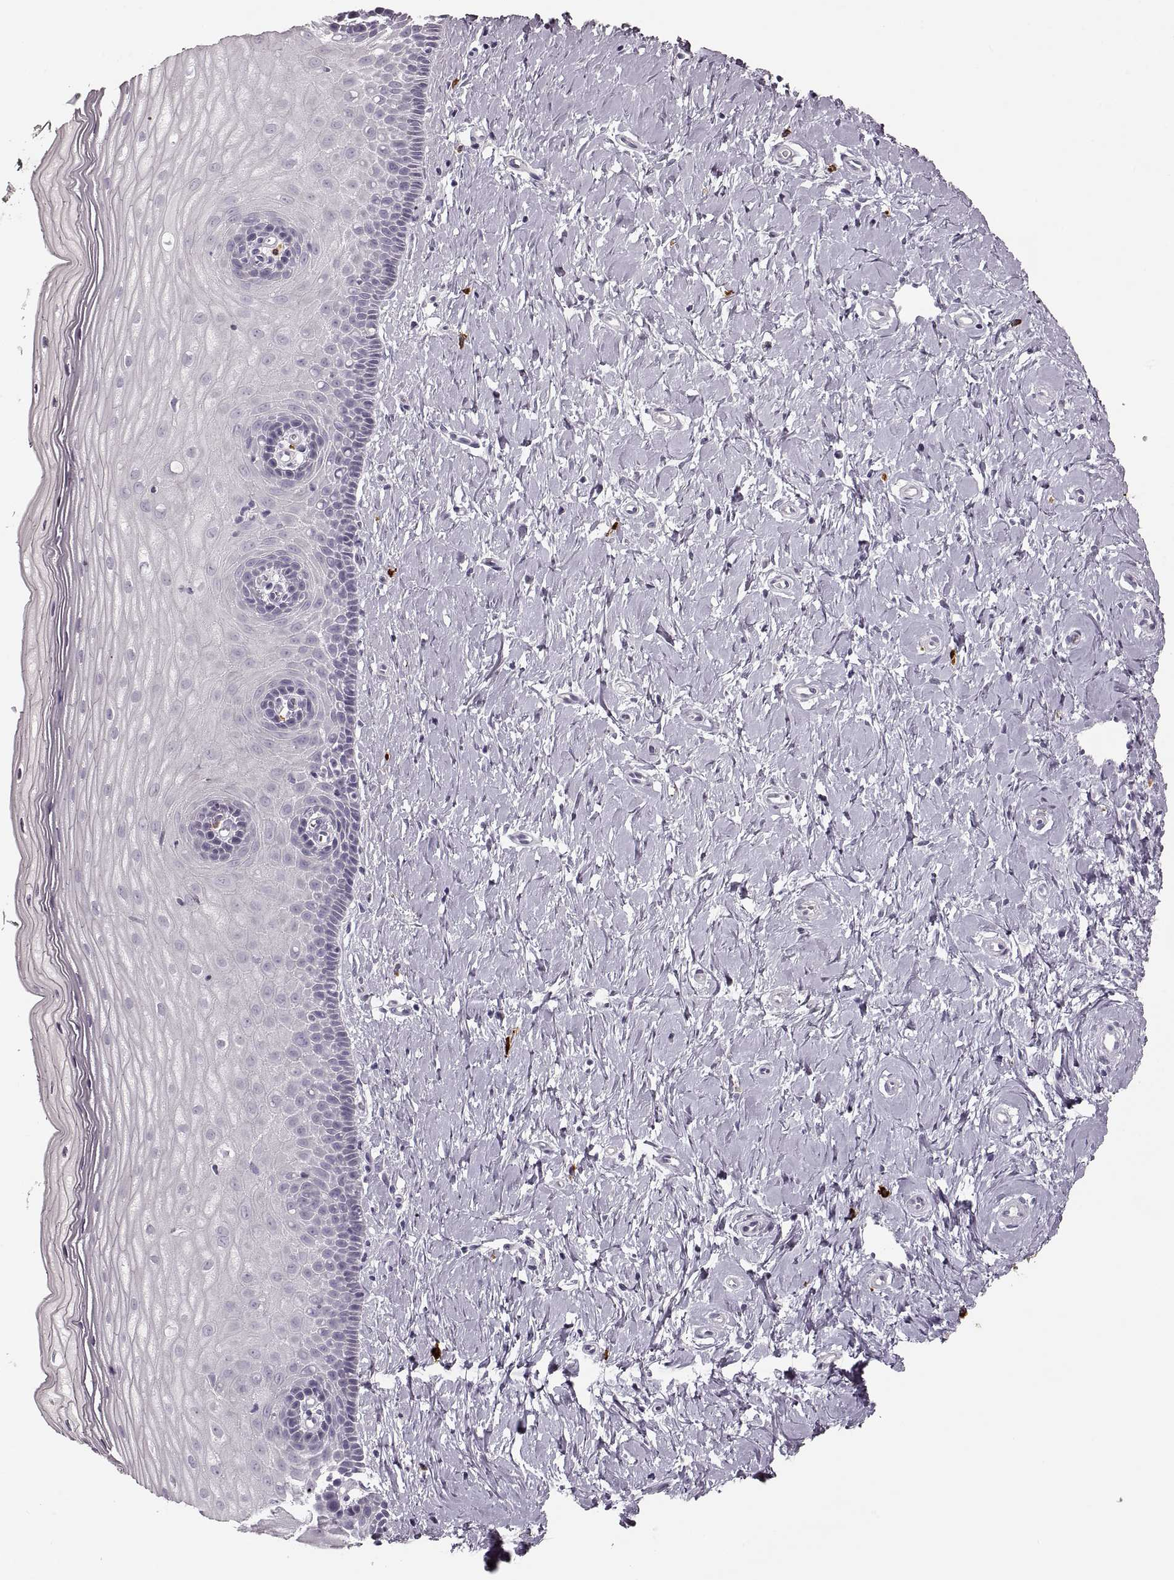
{"staining": {"intensity": "negative", "quantity": "none", "location": "none"}, "tissue": "cervix", "cell_type": "Glandular cells", "image_type": "normal", "snomed": [{"axis": "morphology", "description": "Normal tissue, NOS"}, {"axis": "topography", "description": "Cervix"}], "caption": "IHC micrograph of benign cervix: cervix stained with DAB (3,3'-diaminobenzidine) demonstrates no significant protein positivity in glandular cells.", "gene": "CNTN1", "patient": {"sex": "female", "age": 37}}